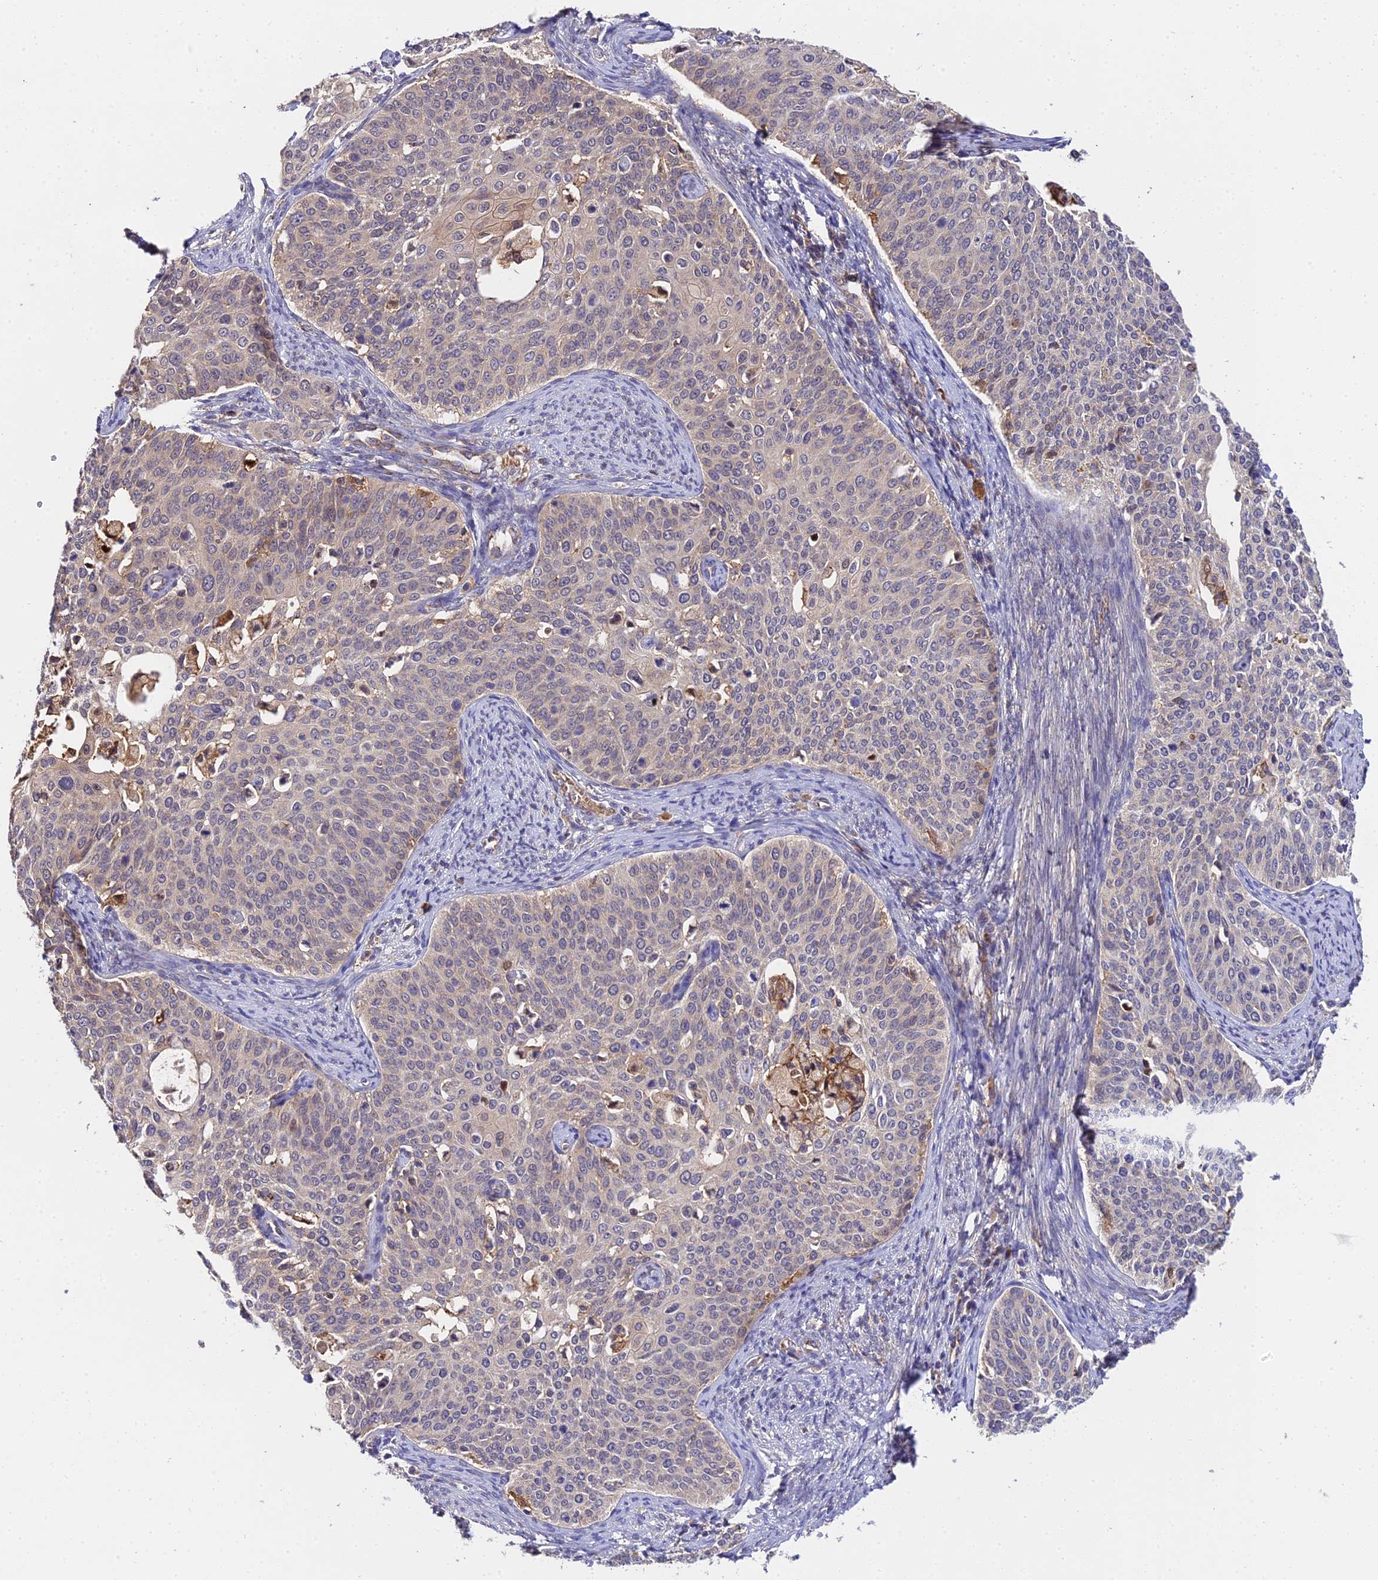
{"staining": {"intensity": "negative", "quantity": "none", "location": "none"}, "tissue": "cervical cancer", "cell_type": "Tumor cells", "image_type": "cancer", "snomed": [{"axis": "morphology", "description": "Squamous cell carcinoma, NOS"}, {"axis": "topography", "description": "Cervix"}], "caption": "Human cervical cancer (squamous cell carcinoma) stained for a protein using immunohistochemistry exhibits no expression in tumor cells.", "gene": "ZBED8", "patient": {"sex": "female", "age": 44}}